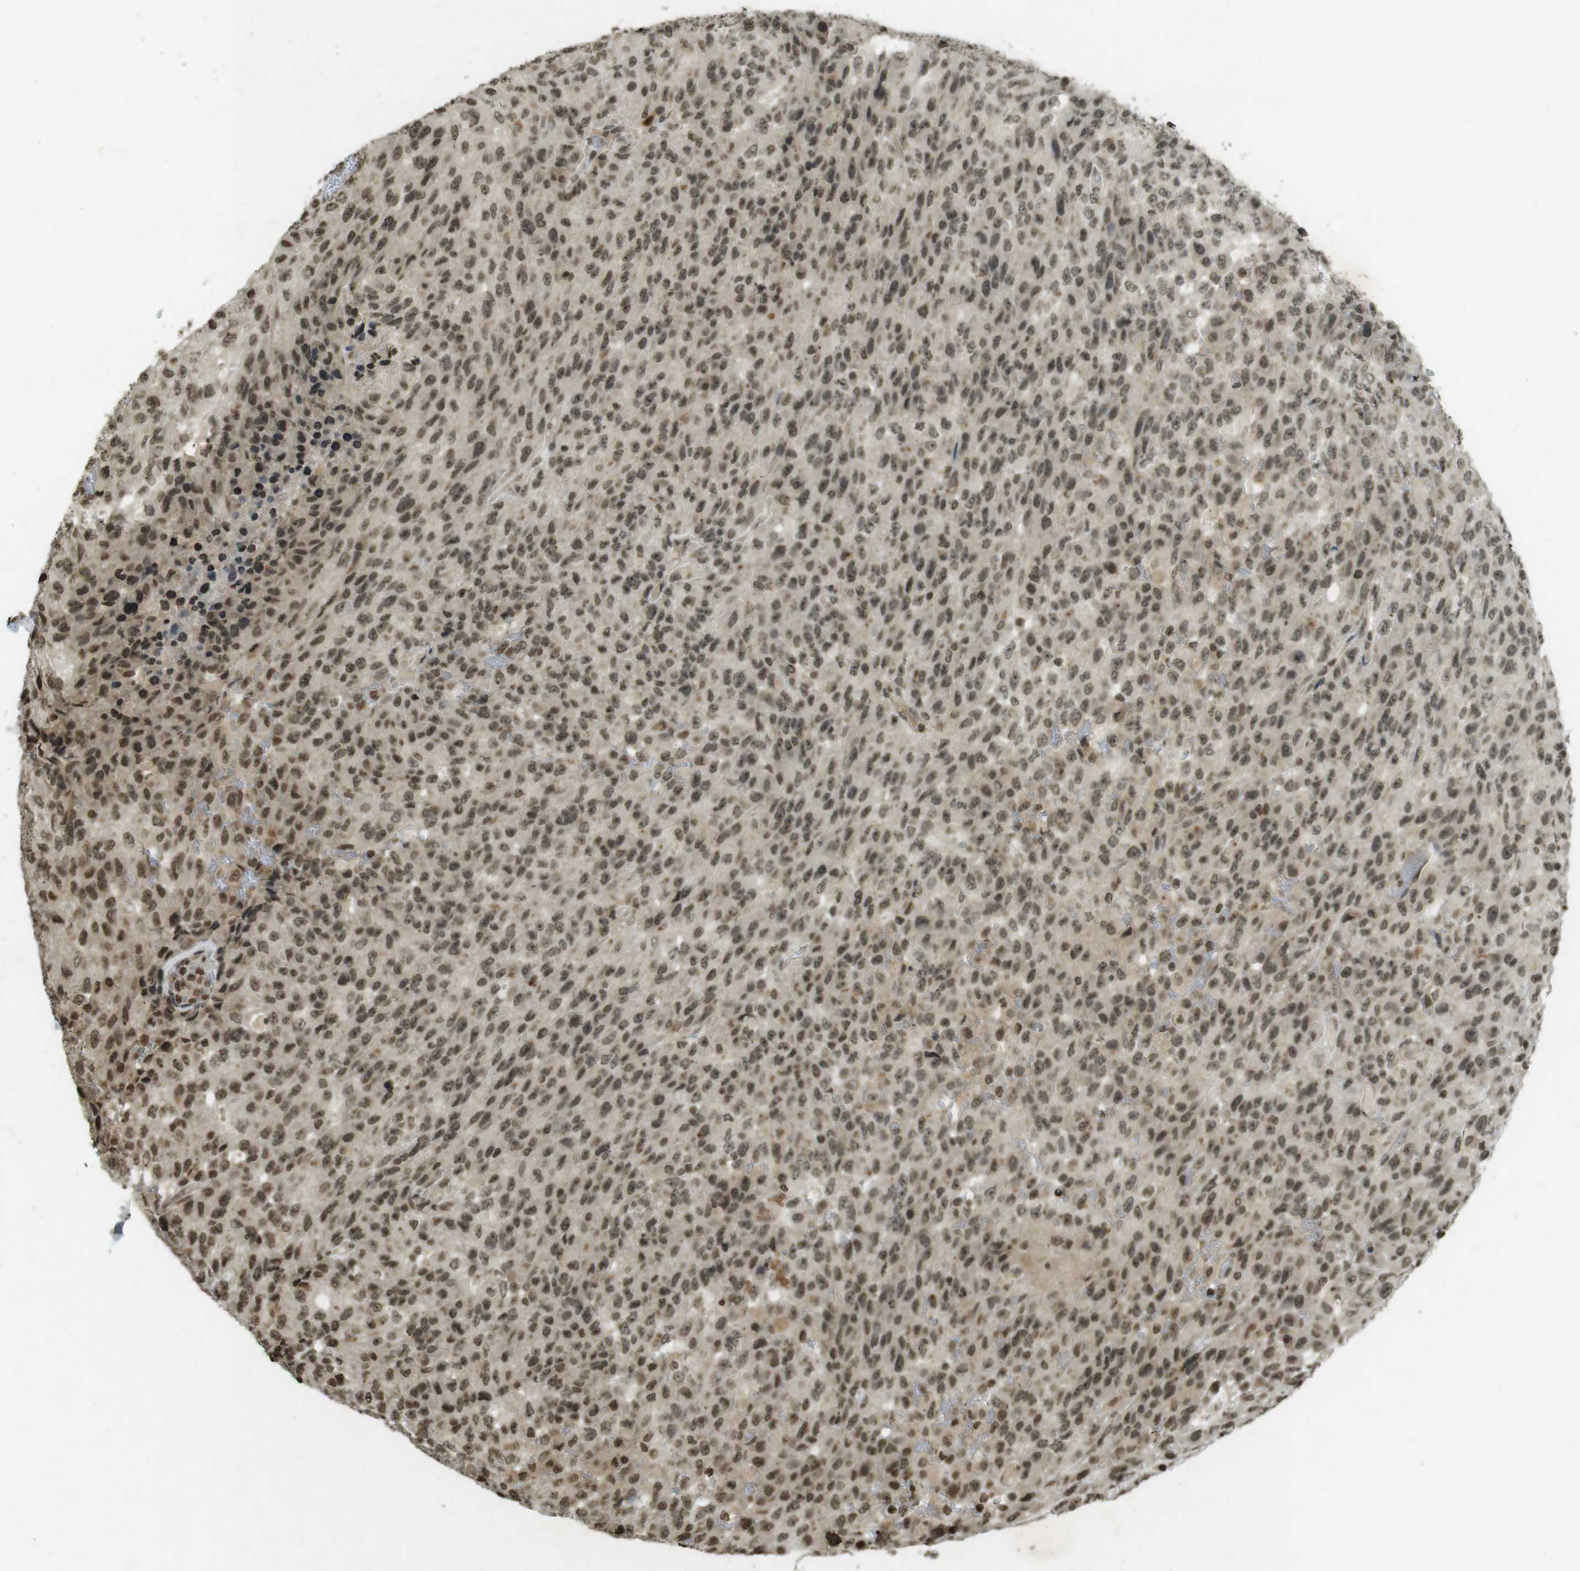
{"staining": {"intensity": "moderate", "quantity": ">75%", "location": "nuclear"}, "tissue": "urothelial cancer", "cell_type": "Tumor cells", "image_type": "cancer", "snomed": [{"axis": "morphology", "description": "Urothelial carcinoma, High grade"}, {"axis": "topography", "description": "Urinary bladder"}], "caption": "Protein expression analysis of human urothelial cancer reveals moderate nuclear expression in approximately >75% of tumor cells. (Stains: DAB (3,3'-diaminobenzidine) in brown, nuclei in blue, Microscopy: brightfield microscopy at high magnification).", "gene": "ORC4", "patient": {"sex": "male", "age": 66}}